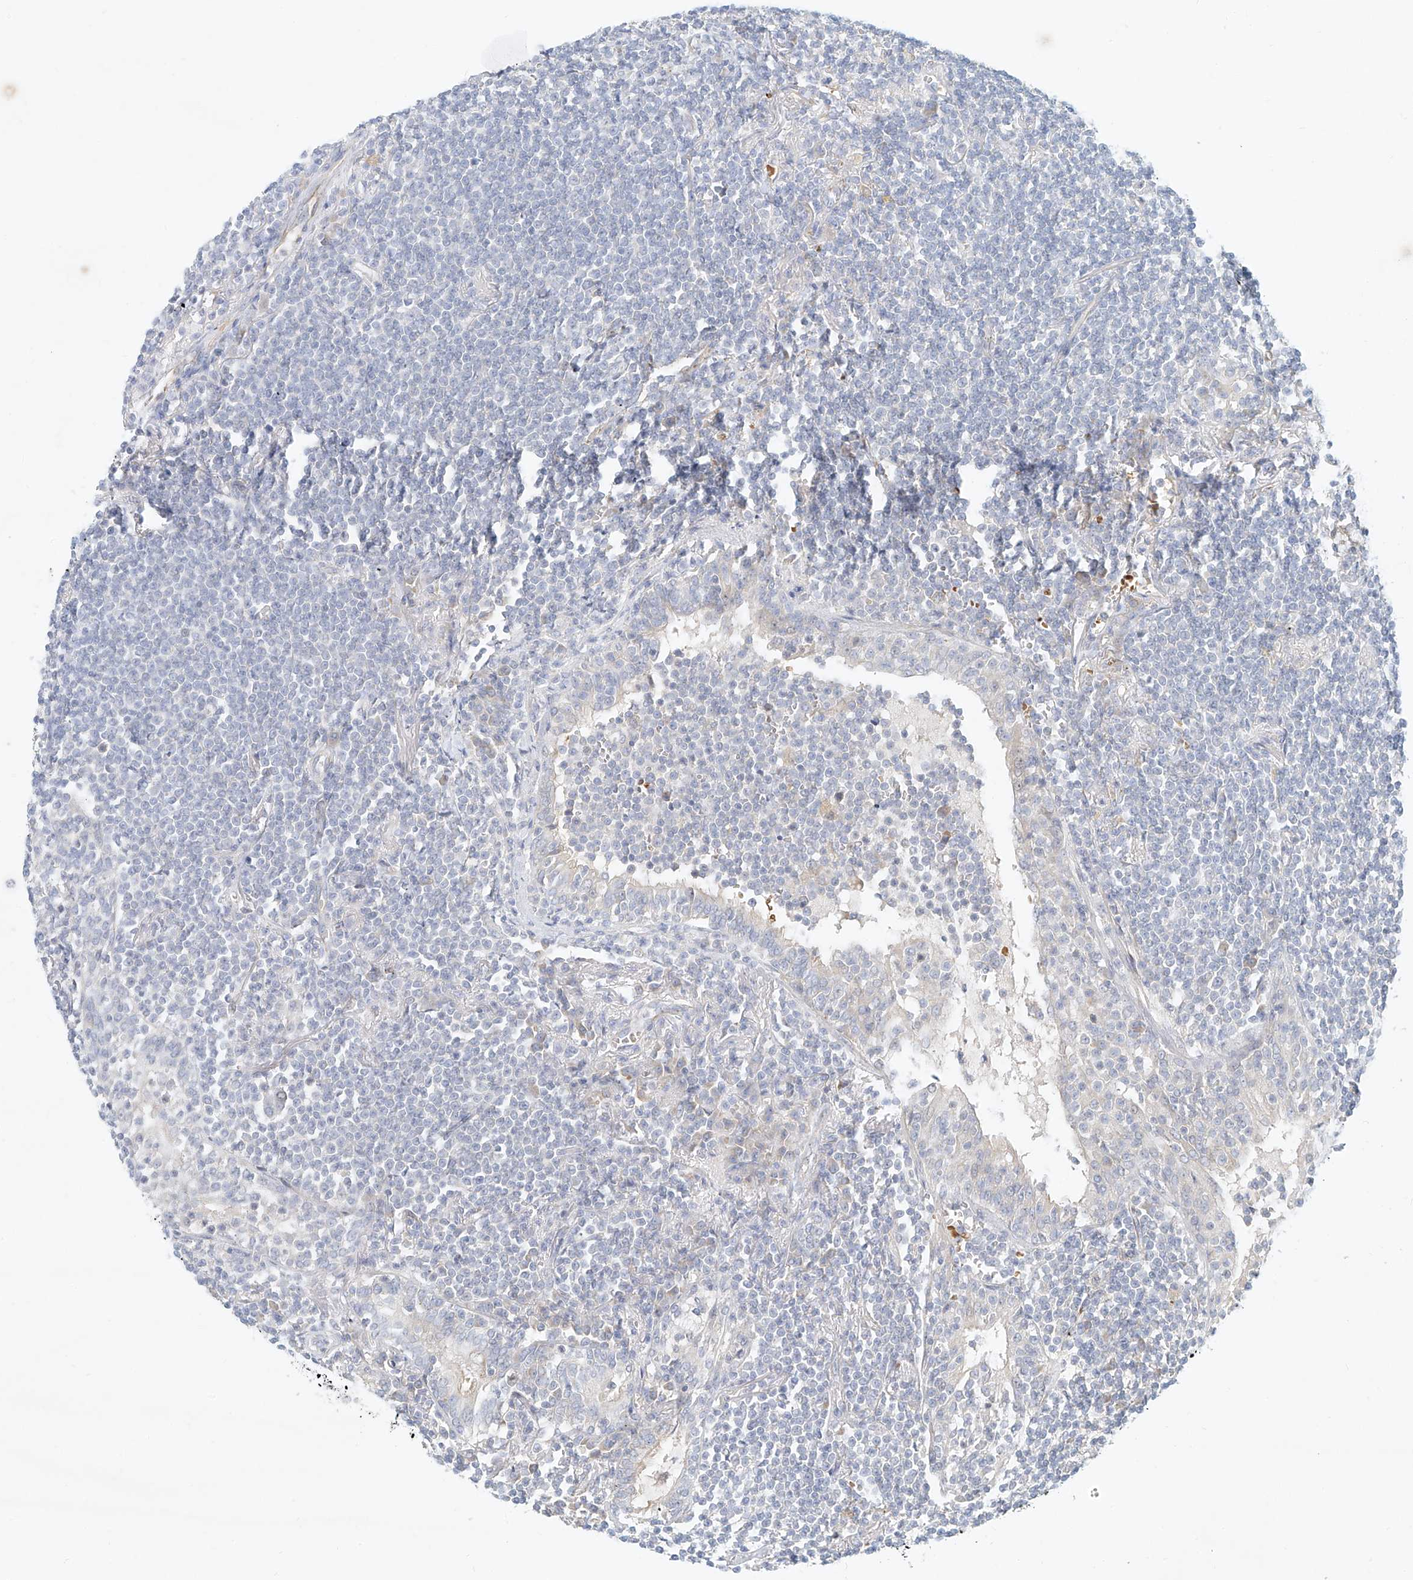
{"staining": {"intensity": "negative", "quantity": "none", "location": "none"}, "tissue": "lymphoma", "cell_type": "Tumor cells", "image_type": "cancer", "snomed": [{"axis": "morphology", "description": "Malignant lymphoma, non-Hodgkin's type, Low grade"}, {"axis": "topography", "description": "Lung"}], "caption": "This is an immunohistochemistry histopathology image of low-grade malignant lymphoma, non-Hodgkin's type. There is no expression in tumor cells.", "gene": "SYTL3", "patient": {"sex": "female", "age": 71}}